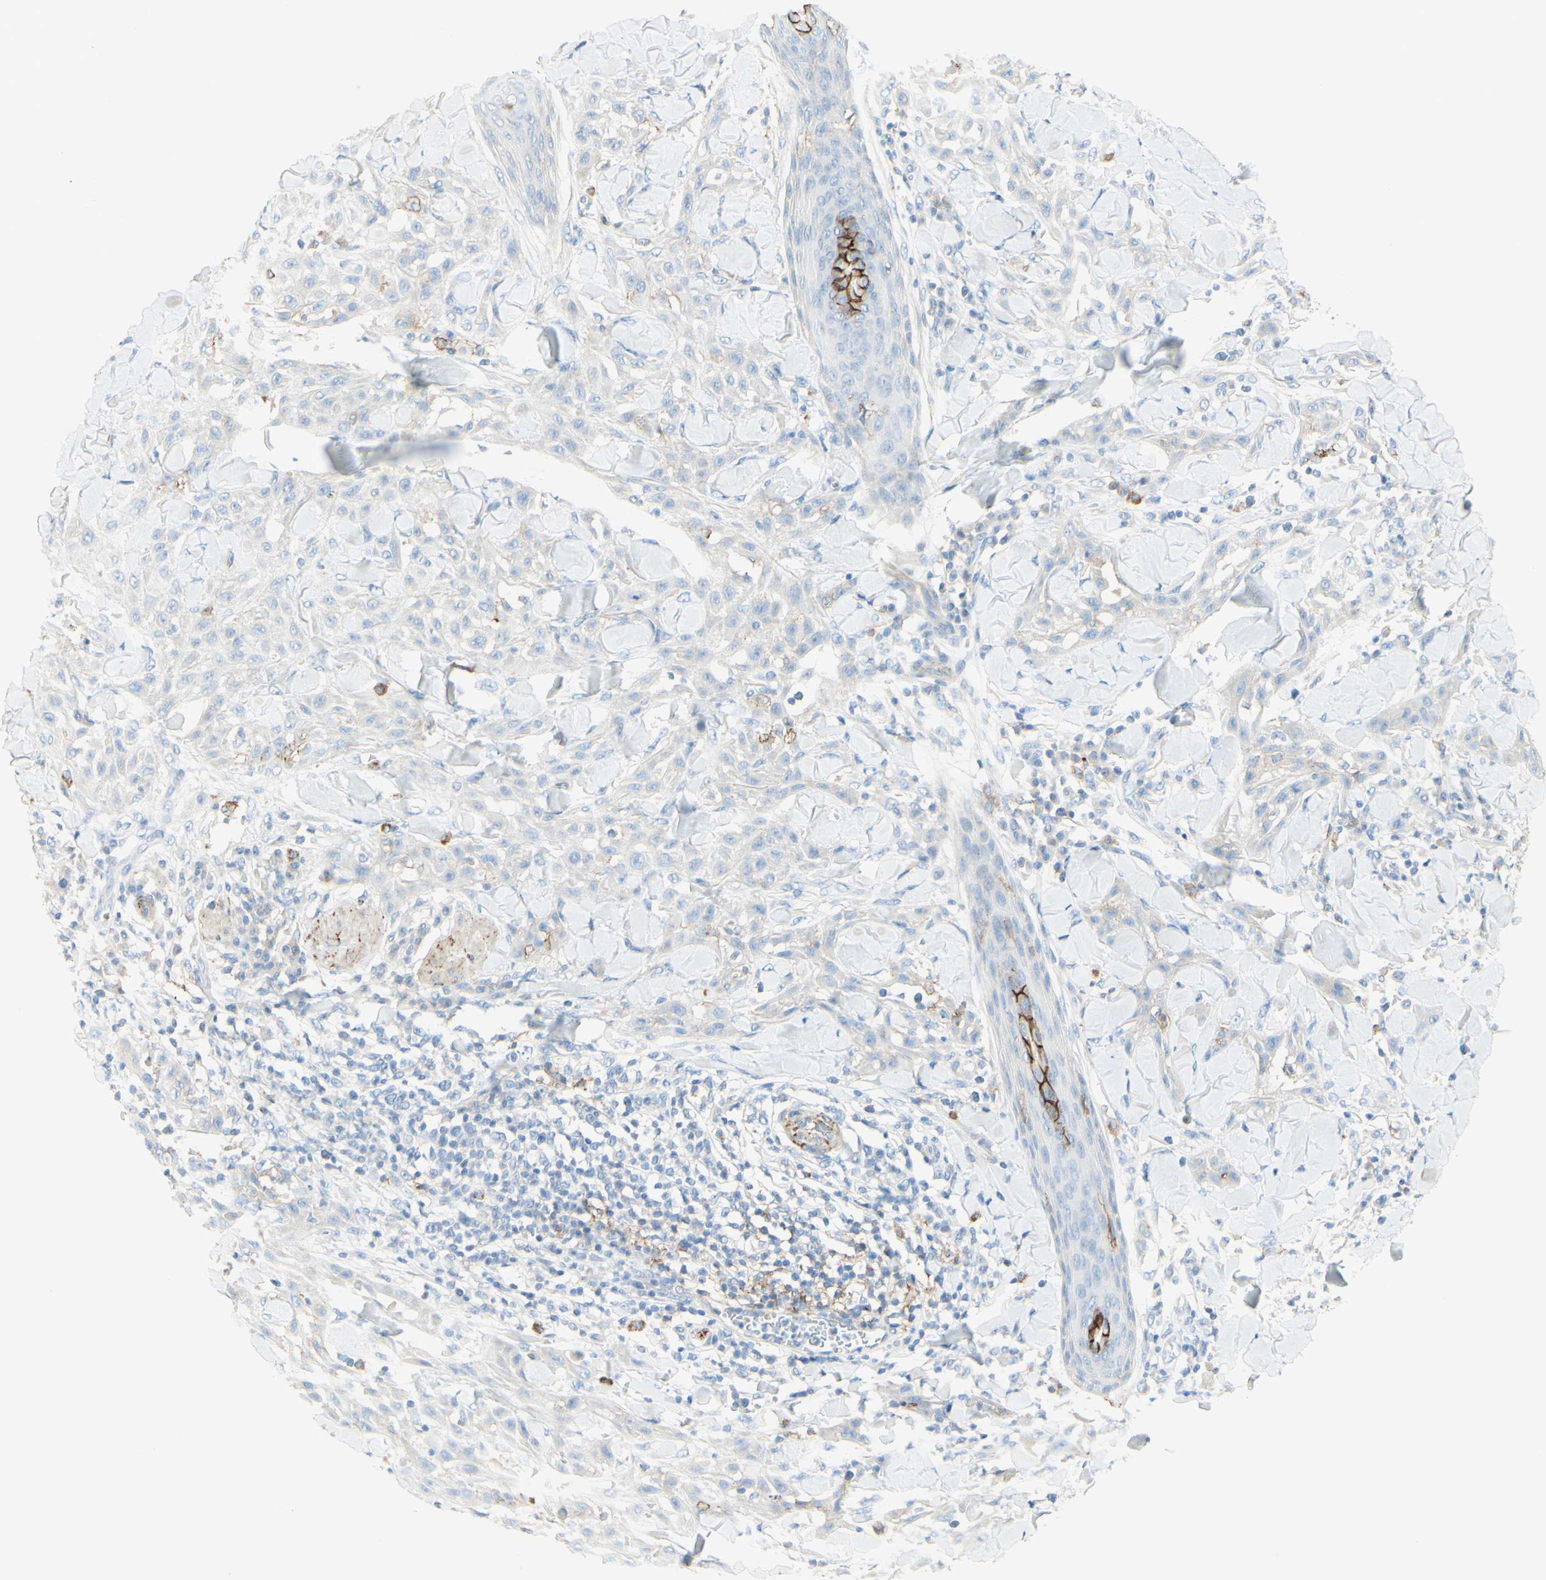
{"staining": {"intensity": "weak", "quantity": ">75%", "location": "cytoplasmic/membranous"}, "tissue": "skin cancer", "cell_type": "Tumor cells", "image_type": "cancer", "snomed": [{"axis": "morphology", "description": "Squamous cell carcinoma, NOS"}, {"axis": "topography", "description": "Skin"}], "caption": "Protein staining demonstrates weak cytoplasmic/membranous positivity in about >75% of tumor cells in skin cancer (squamous cell carcinoma).", "gene": "ALCAM", "patient": {"sex": "male", "age": 24}}